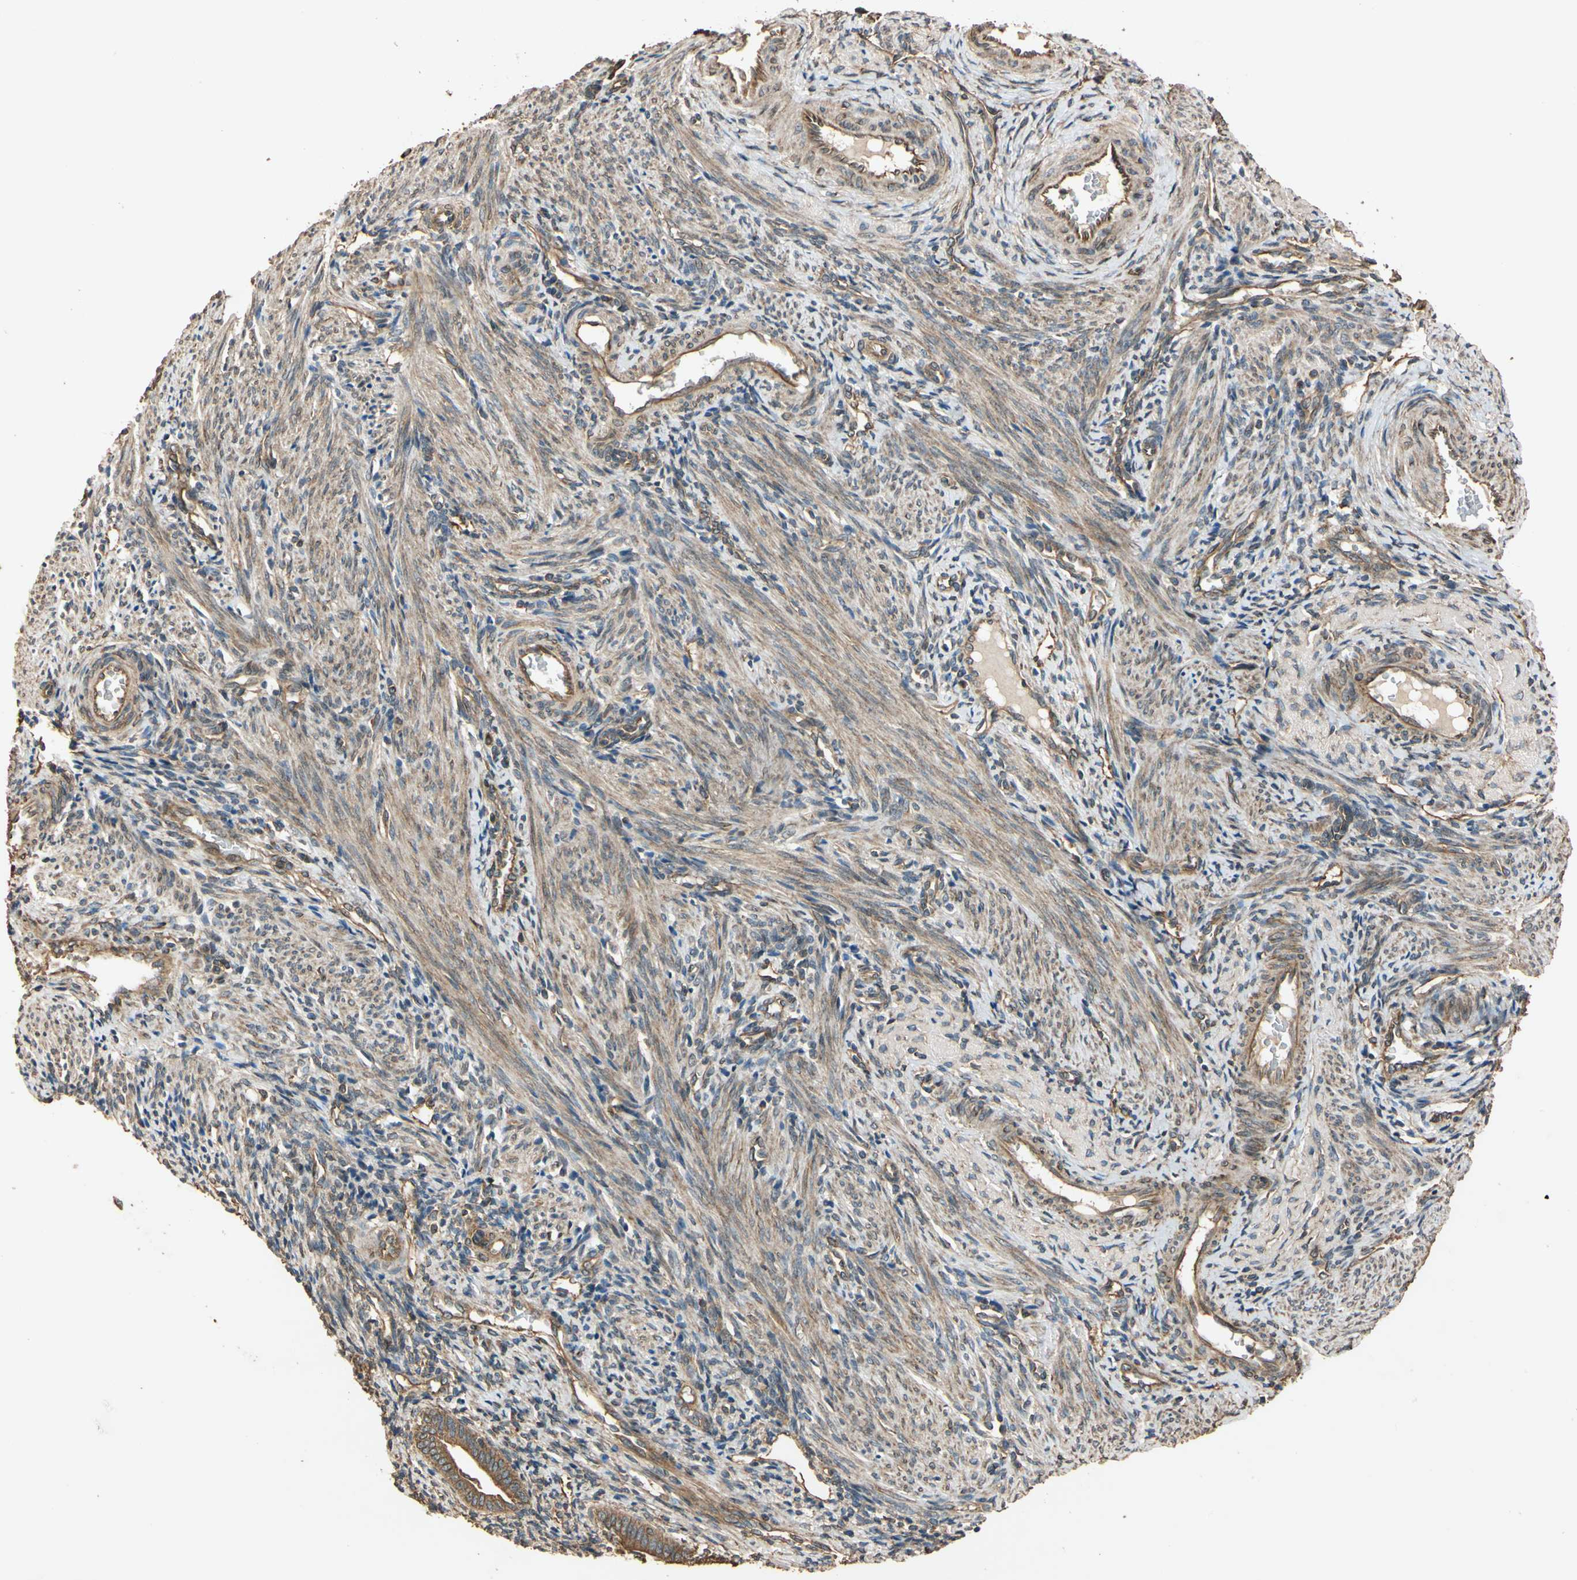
{"staining": {"intensity": "moderate", "quantity": ">75%", "location": "cytoplasmic/membranous"}, "tissue": "endometrium", "cell_type": "Cells in endometrial stroma", "image_type": "normal", "snomed": [{"axis": "morphology", "description": "Normal tissue, NOS"}, {"axis": "topography", "description": "Uterus"}, {"axis": "topography", "description": "Endometrium"}], "caption": "Approximately >75% of cells in endometrial stroma in benign endometrium show moderate cytoplasmic/membranous protein positivity as visualized by brown immunohistochemical staining.", "gene": "MGRN1", "patient": {"sex": "female", "age": 33}}